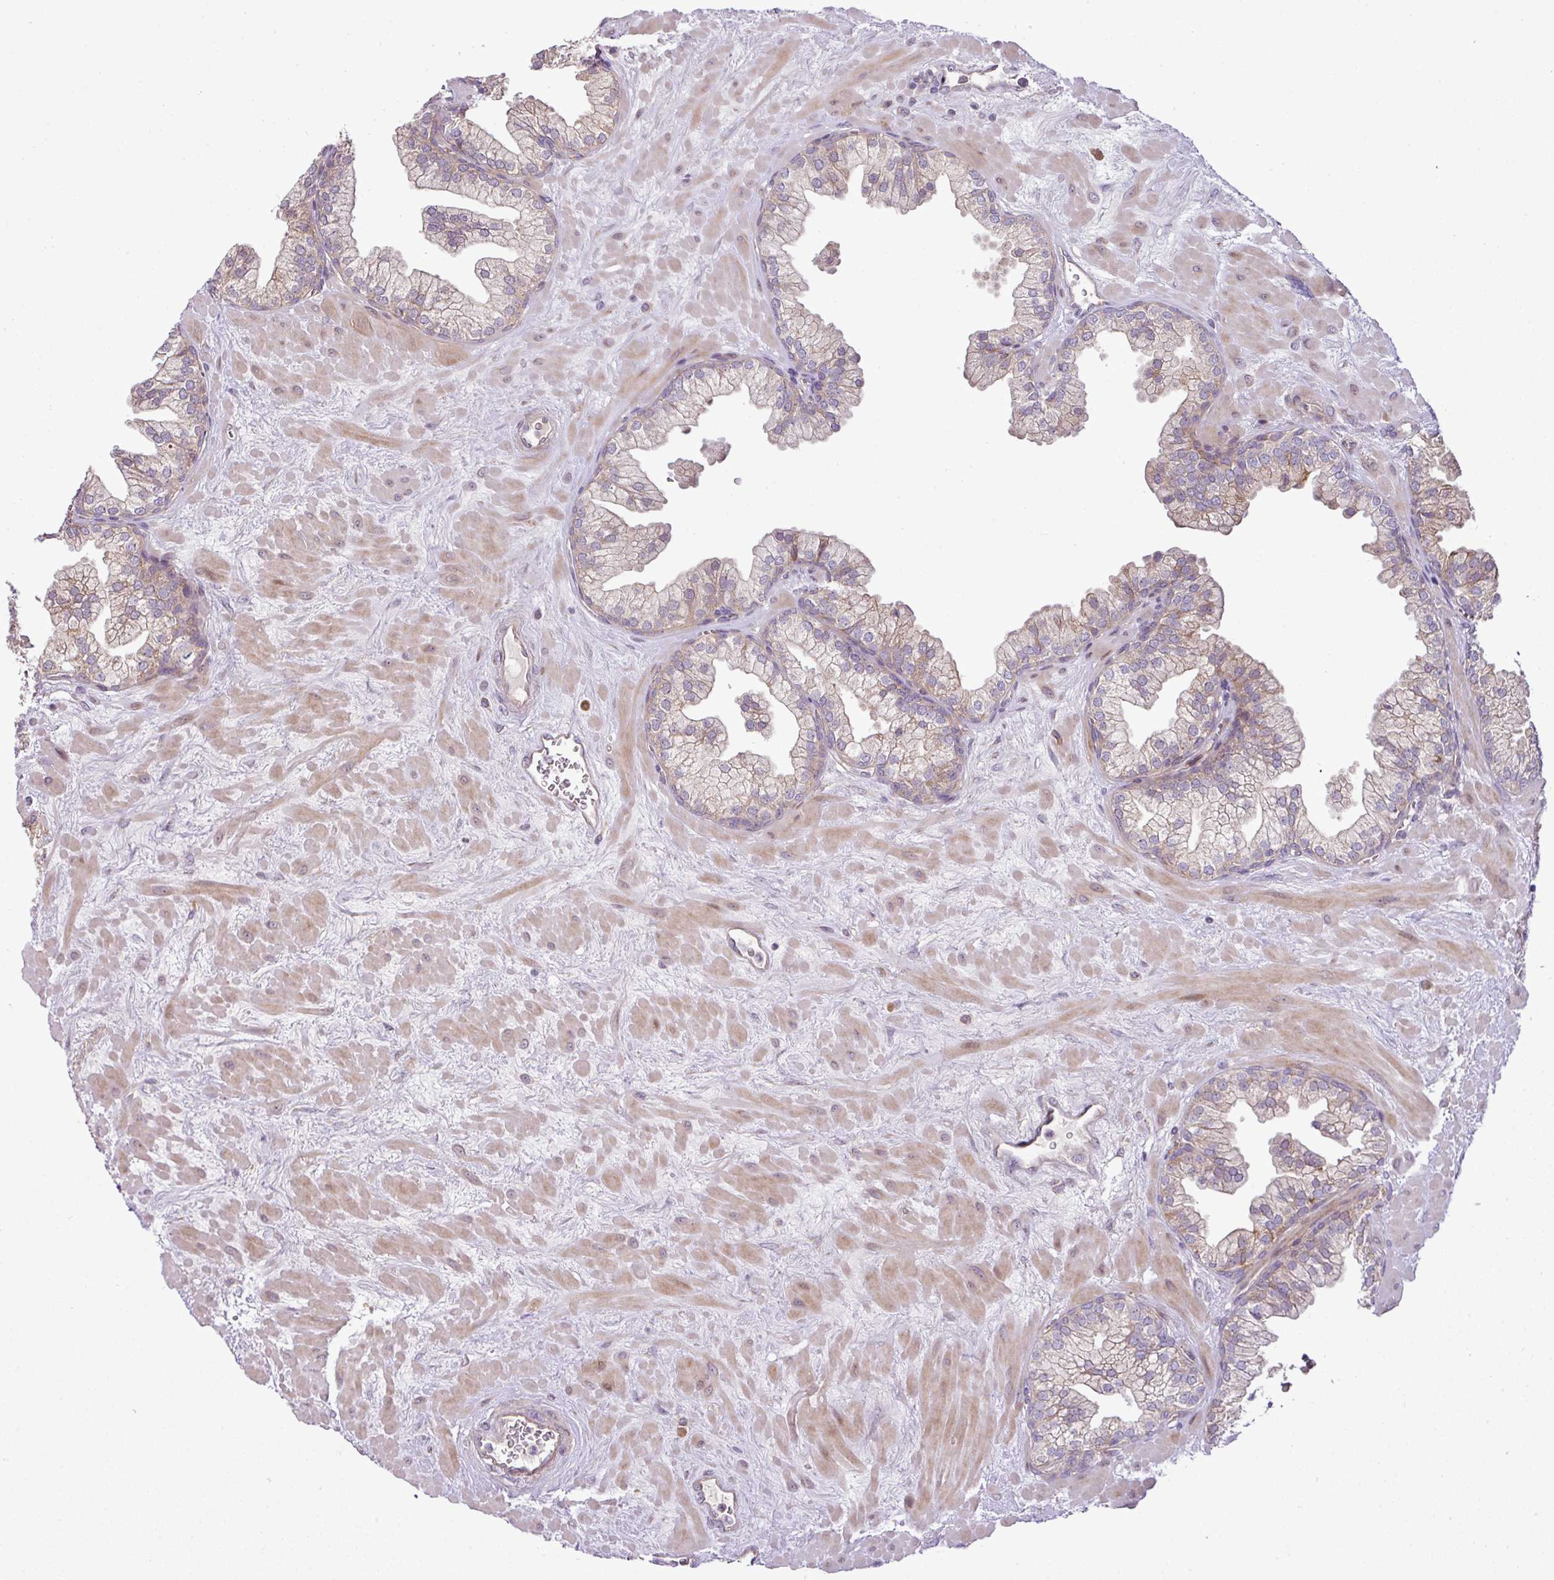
{"staining": {"intensity": "moderate", "quantity": "25%-75%", "location": "cytoplasmic/membranous"}, "tissue": "prostate", "cell_type": "Glandular cells", "image_type": "normal", "snomed": [{"axis": "morphology", "description": "Normal tissue, NOS"}, {"axis": "topography", "description": "Prostate"}, {"axis": "topography", "description": "Peripheral nerve tissue"}], "caption": "This is a micrograph of IHC staining of benign prostate, which shows moderate staining in the cytoplasmic/membranous of glandular cells.", "gene": "COX18", "patient": {"sex": "male", "age": 61}}